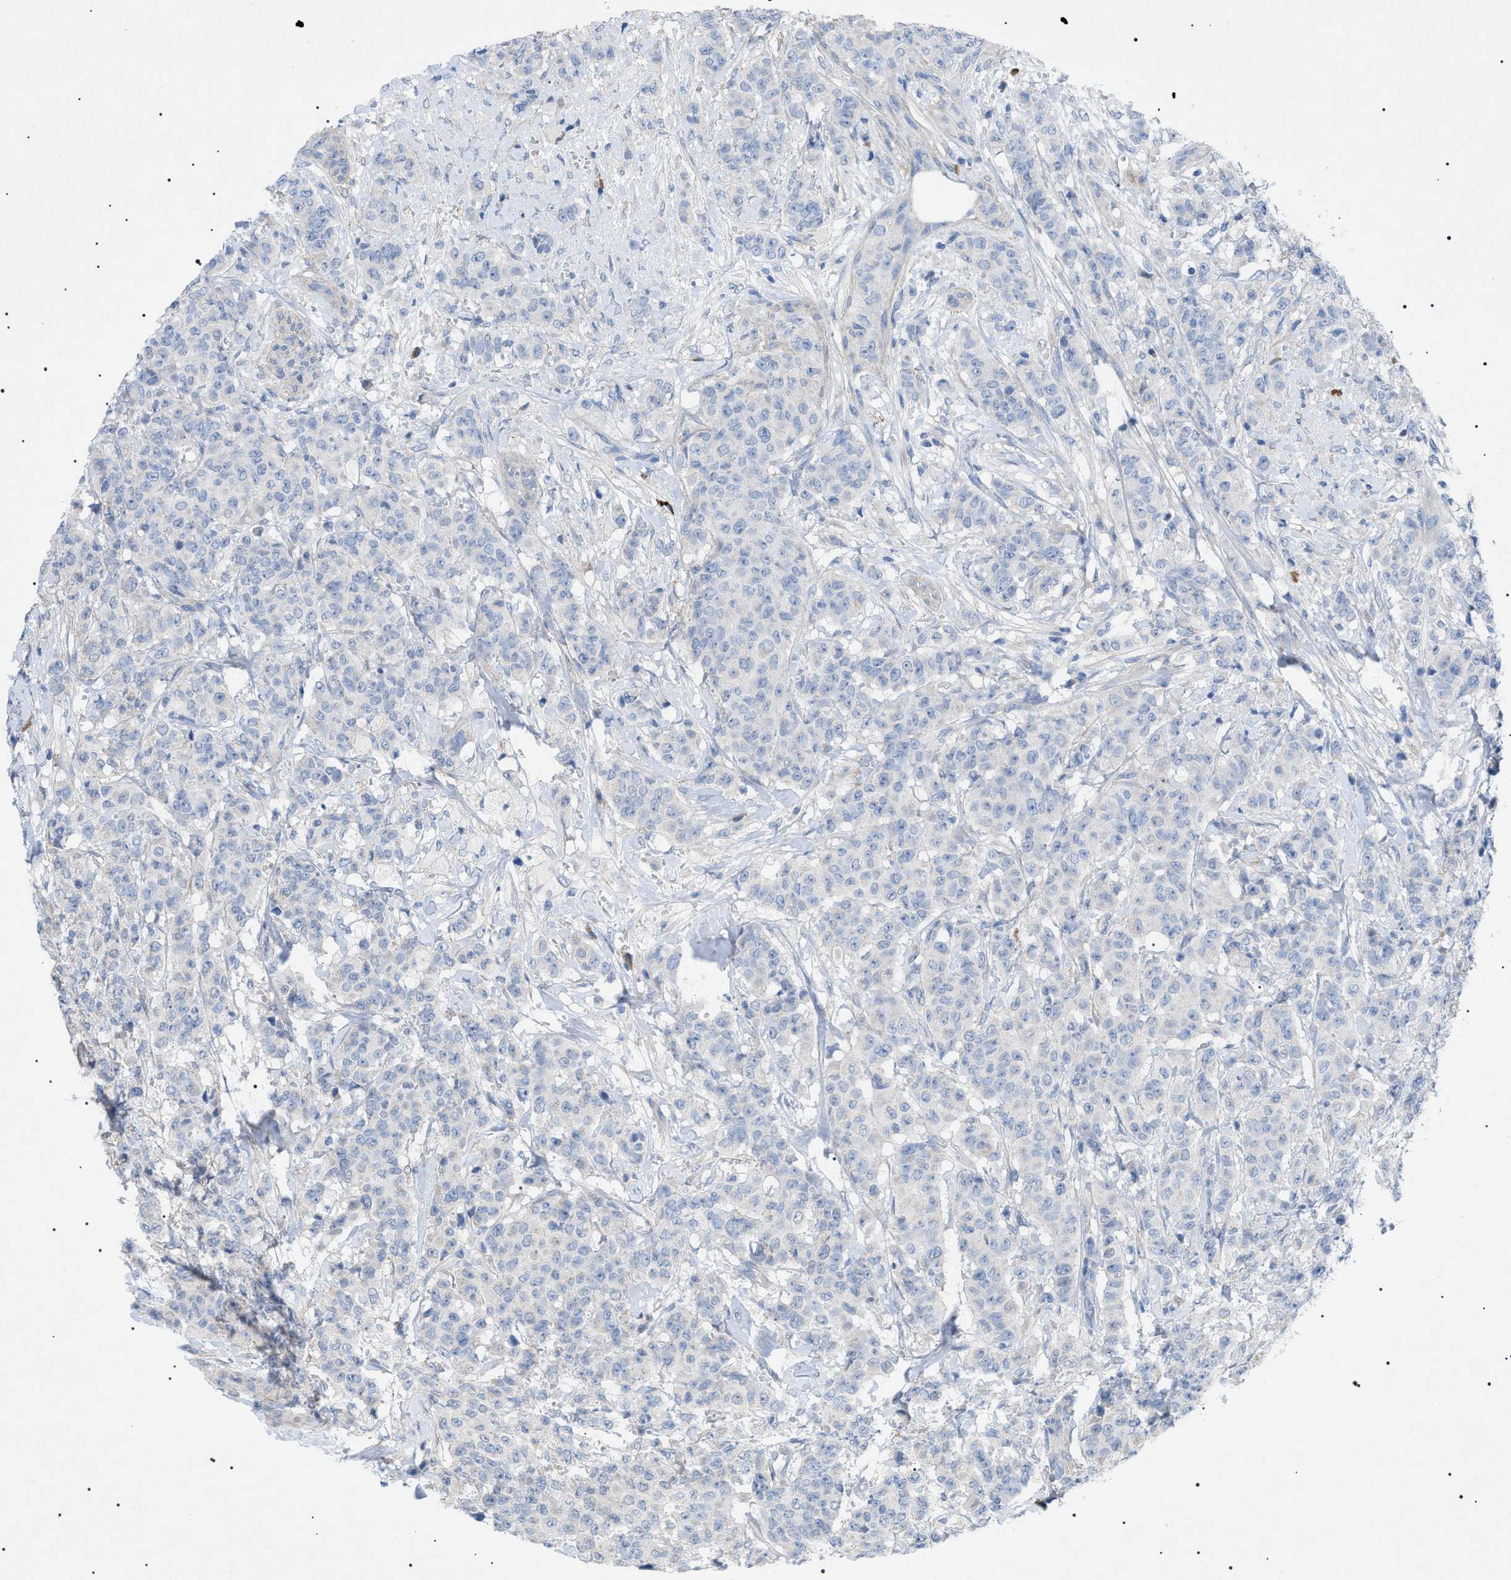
{"staining": {"intensity": "negative", "quantity": "none", "location": "none"}, "tissue": "breast cancer", "cell_type": "Tumor cells", "image_type": "cancer", "snomed": [{"axis": "morphology", "description": "Normal tissue, NOS"}, {"axis": "morphology", "description": "Duct carcinoma"}, {"axis": "topography", "description": "Breast"}], "caption": "Immunohistochemistry (IHC) of invasive ductal carcinoma (breast) reveals no positivity in tumor cells.", "gene": "ADAMTS1", "patient": {"sex": "female", "age": 40}}